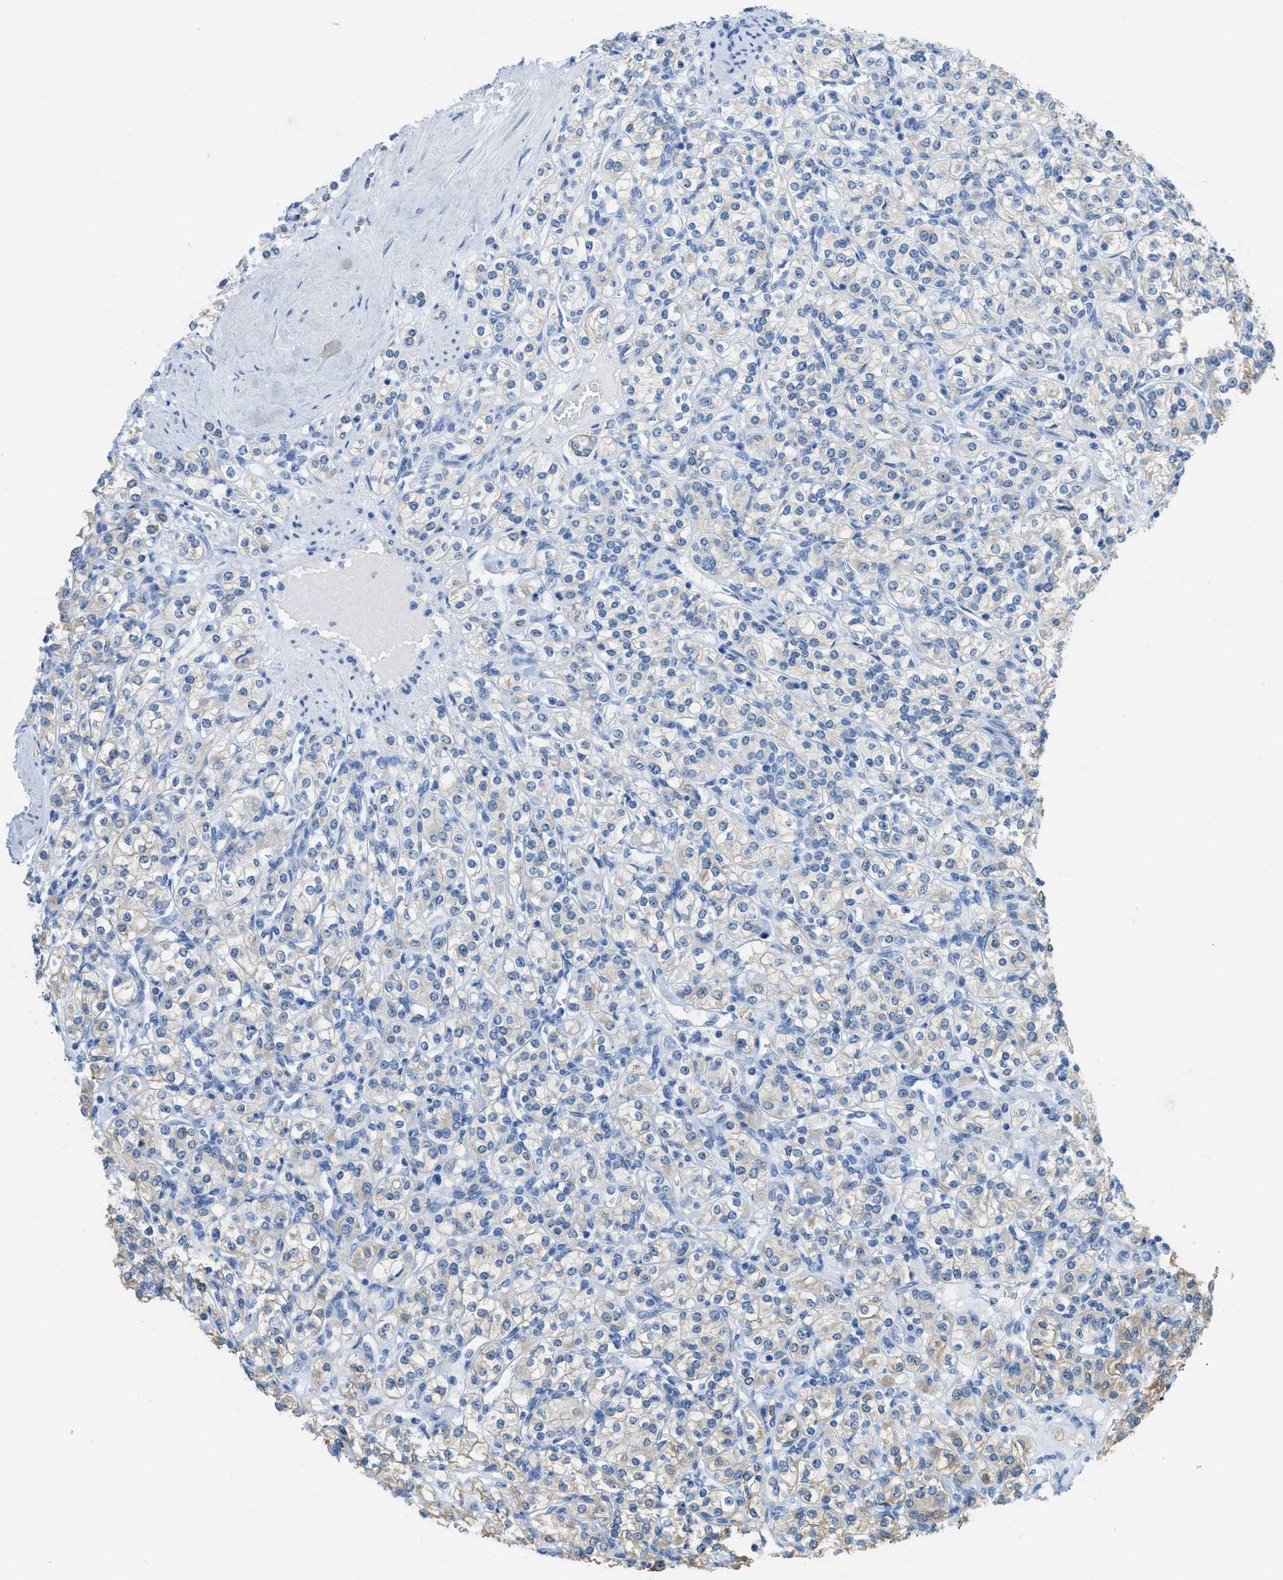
{"staining": {"intensity": "negative", "quantity": "none", "location": "none"}, "tissue": "renal cancer", "cell_type": "Tumor cells", "image_type": "cancer", "snomed": [{"axis": "morphology", "description": "Adenocarcinoma, NOS"}, {"axis": "topography", "description": "Kidney"}], "caption": "Immunohistochemistry of human renal cancer (adenocarcinoma) exhibits no positivity in tumor cells.", "gene": "ASGR1", "patient": {"sex": "male", "age": 77}}